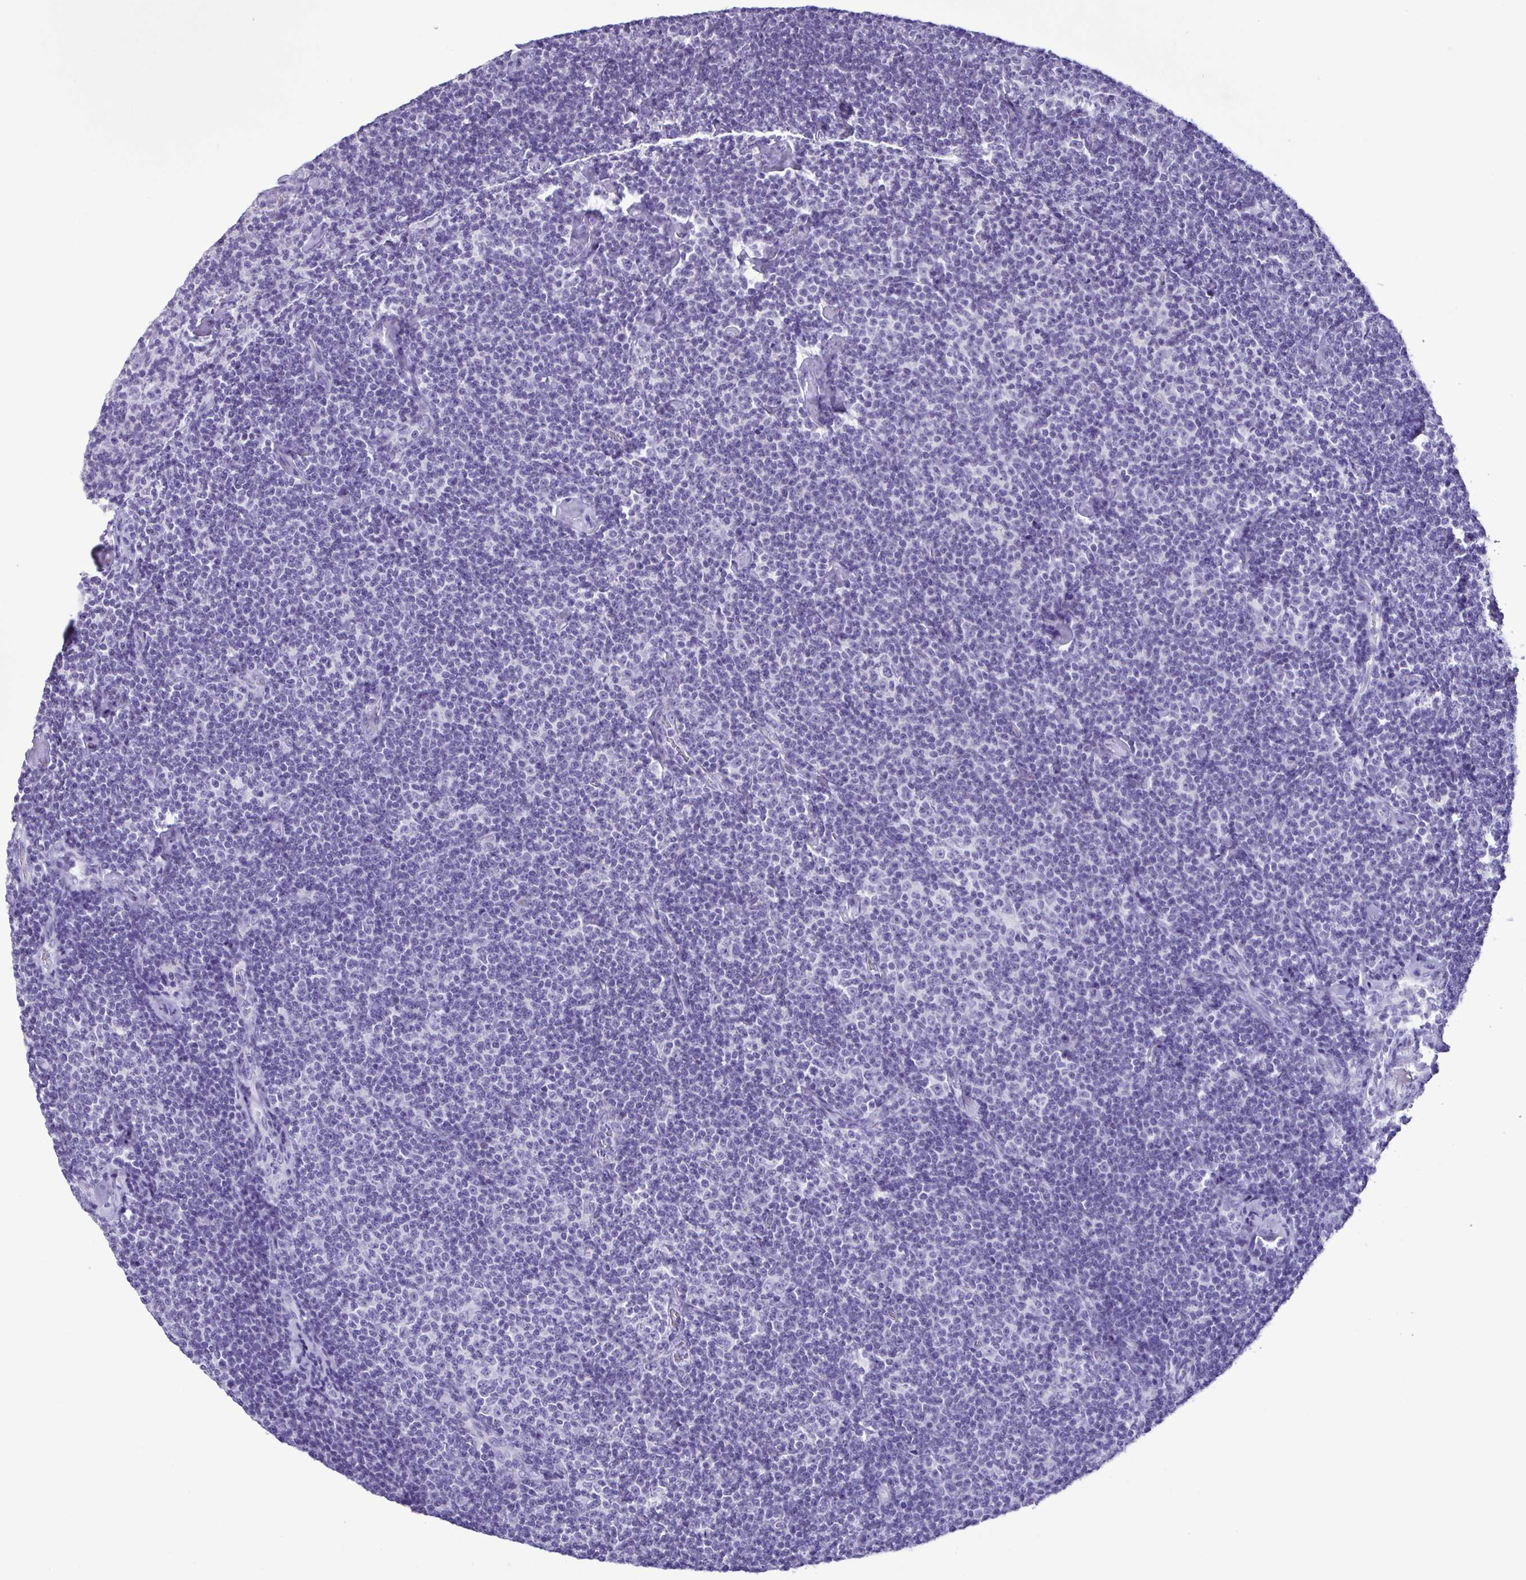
{"staining": {"intensity": "negative", "quantity": "none", "location": "none"}, "tissue": "lymphoma", "cell_type": "Tumor cells", "image_type": "cancer", "snomed": [{"axis": "morphology", "description": "Malignant lymphoma, non-Hodgkin's type, Low grade"}, {"axis": "topography", "description": "Lymph node"}], "caption": "This is an immunohistochemistry (IHC) histopathology image of human low-grade malignant lymphoma, non-Hodgkin's type. There is no expression in tumor cells.", "gene": "CBY2", "patient": {"sex": "male", "age": 81}}